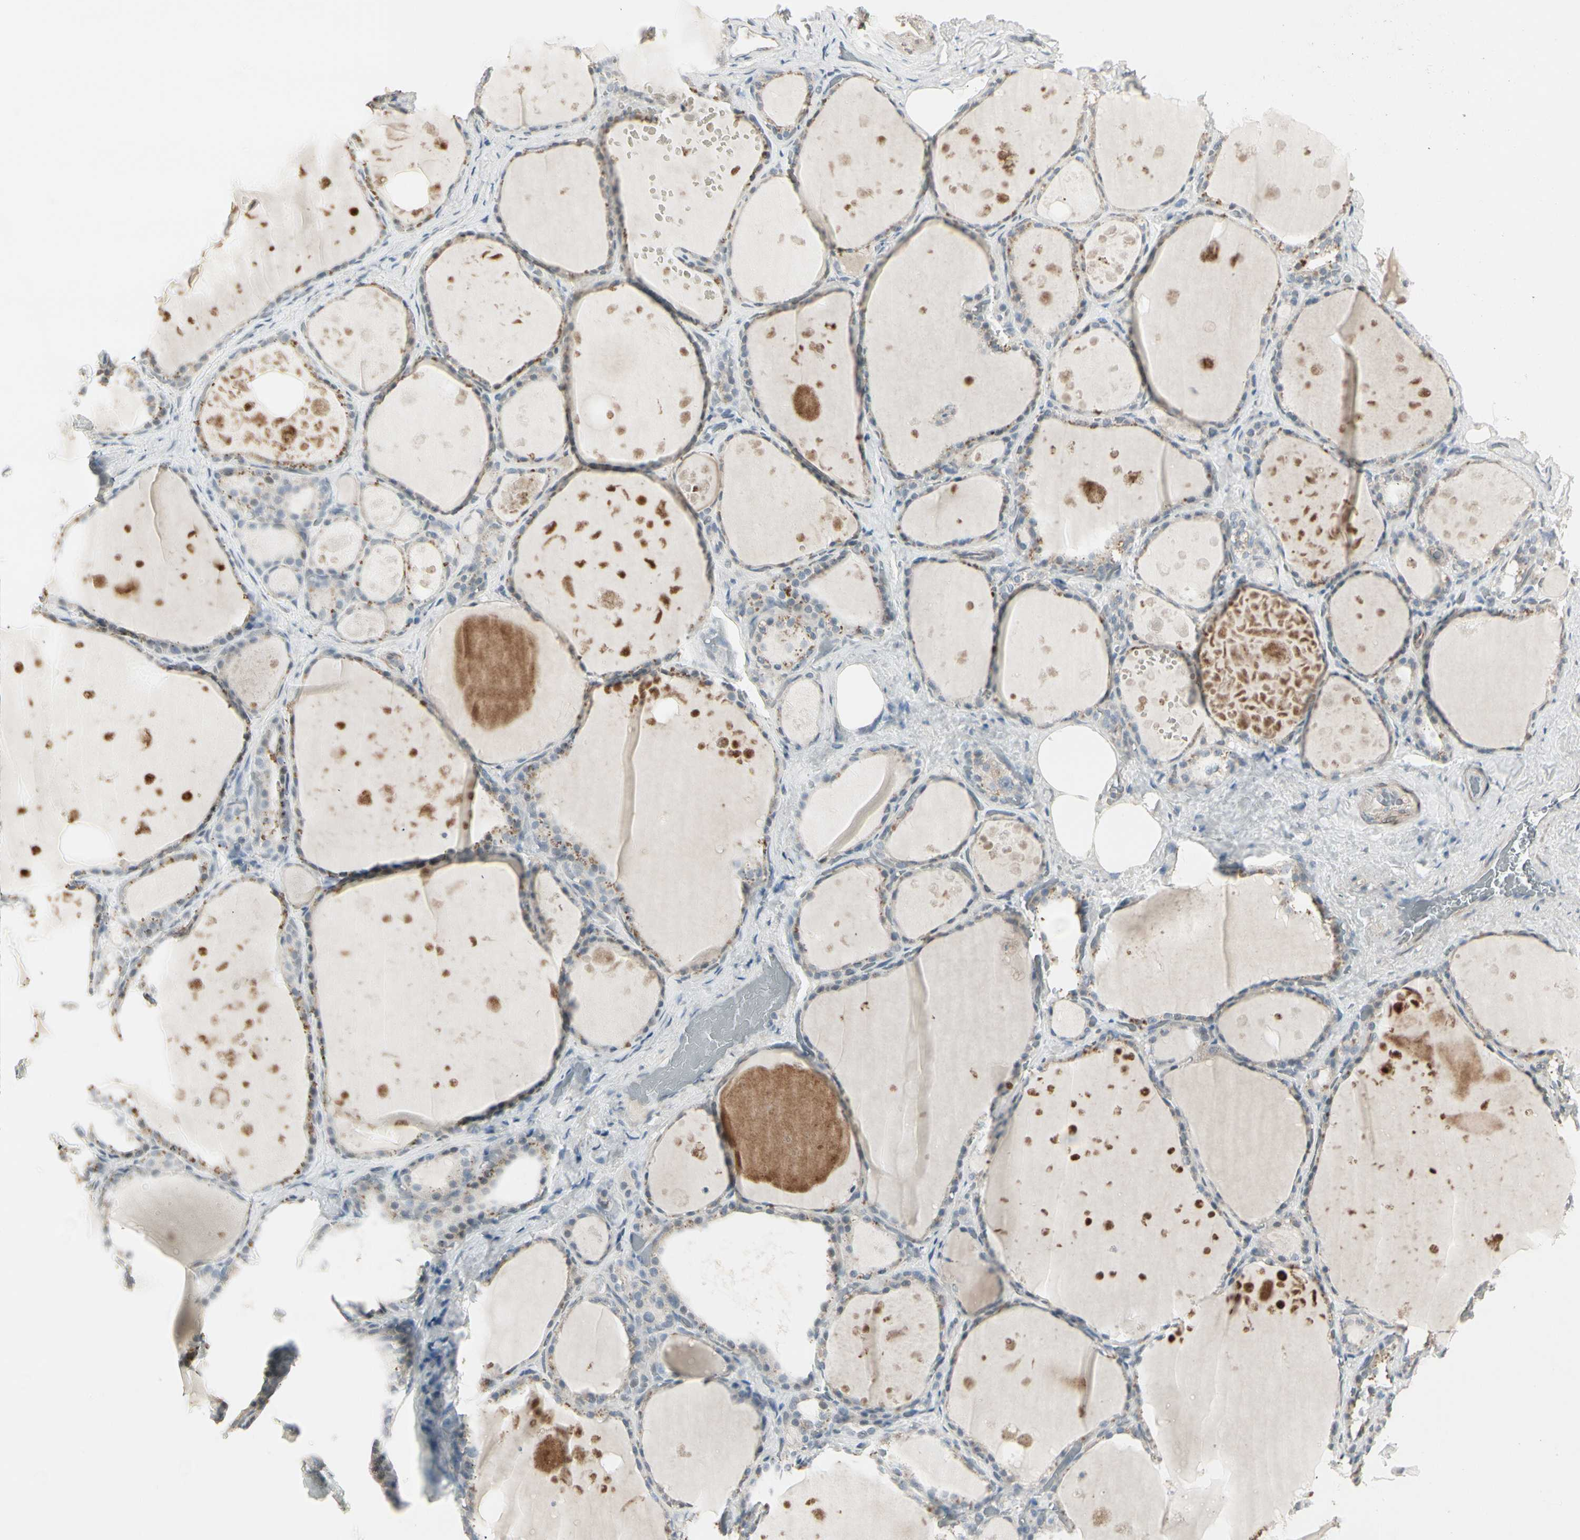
{"staining": {"intensity": "moderate", "quantity": "<25%", "location": "cytoplasmic/membranous"}, "tissue": "thyroid gland", "cell_type": "Glandular cells", "image_type": "normal", "snomed": [{"axis": "morphology", "description": "Normal tissue, NOS"}, {"axis": "topography", "description": "Thyroid gland"}], "caption": "Immunohistochemistry (IHC) staining of normal thyroid gland, which demonstrates low levels of moderate cytoplasmic/membranous staining in about <25% of glandular cells indicating moderate cytoplasmic/membranous protein positivity. The staining was performed using DAB (brown) for protein detection and nuclei were counterstained in hematoxylin (blue).", "gene": "DMPK", "patient": {"sex": "male", "age": 61}}